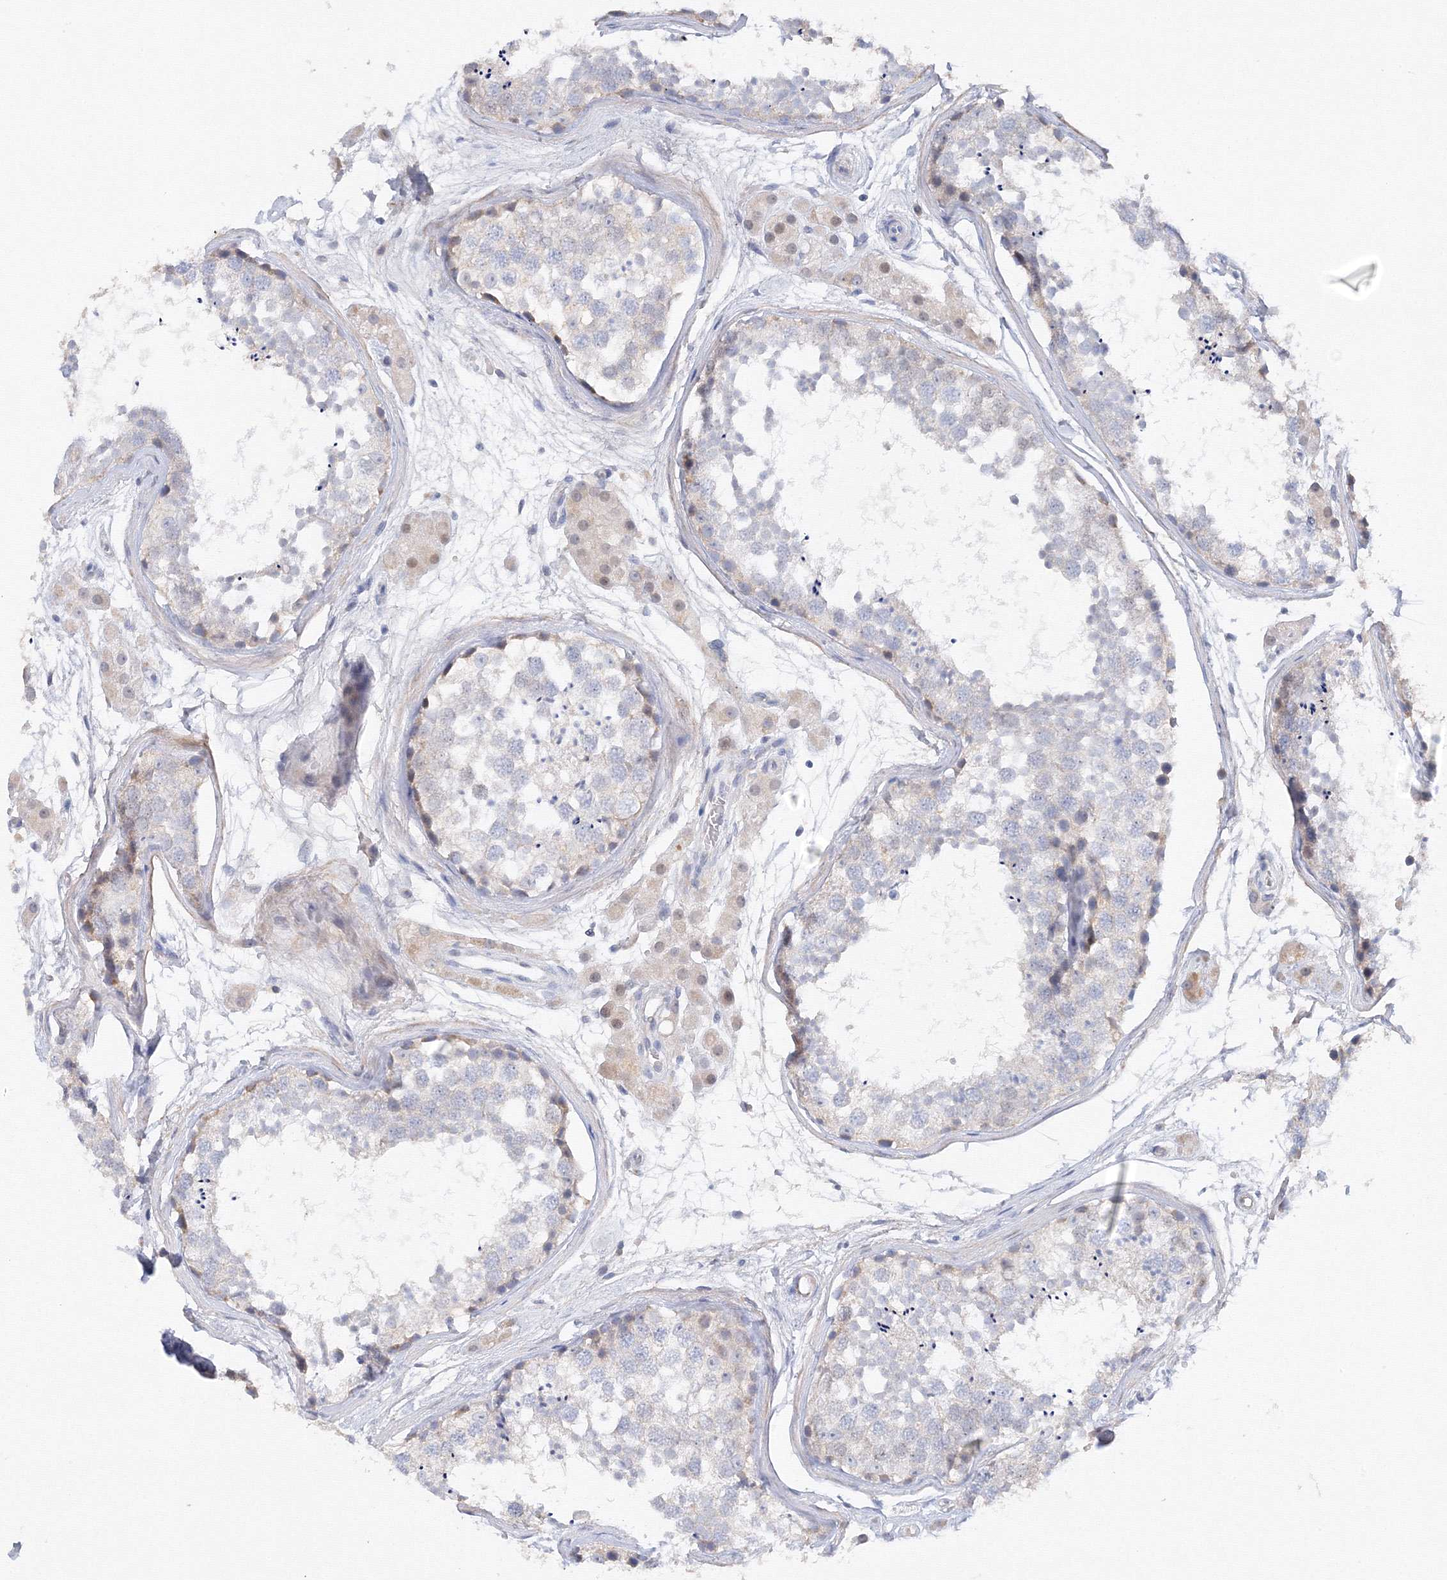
{"staining": {"intensity": "weak", "quantity": "<25%", "location": "cytoplasmic/membranous"}, "tissue": "testis", "cell_type": "Cells in seminiferous ducts", "image_type": "normal", "snomed": [{"axis": "morphology", "description": "Normal tissue, NOS"}, {"axis": "topography", "description": "Testis"}], "caption": "Normal testis was stained to show a protein in brown. There is no significant positivity in cells in seminiferous ducts. (DAB IHC visualized using brightfield microscopy, high magnification).", "gene": "TAMM41", "patient": {"sex": "male", "age": 56}}